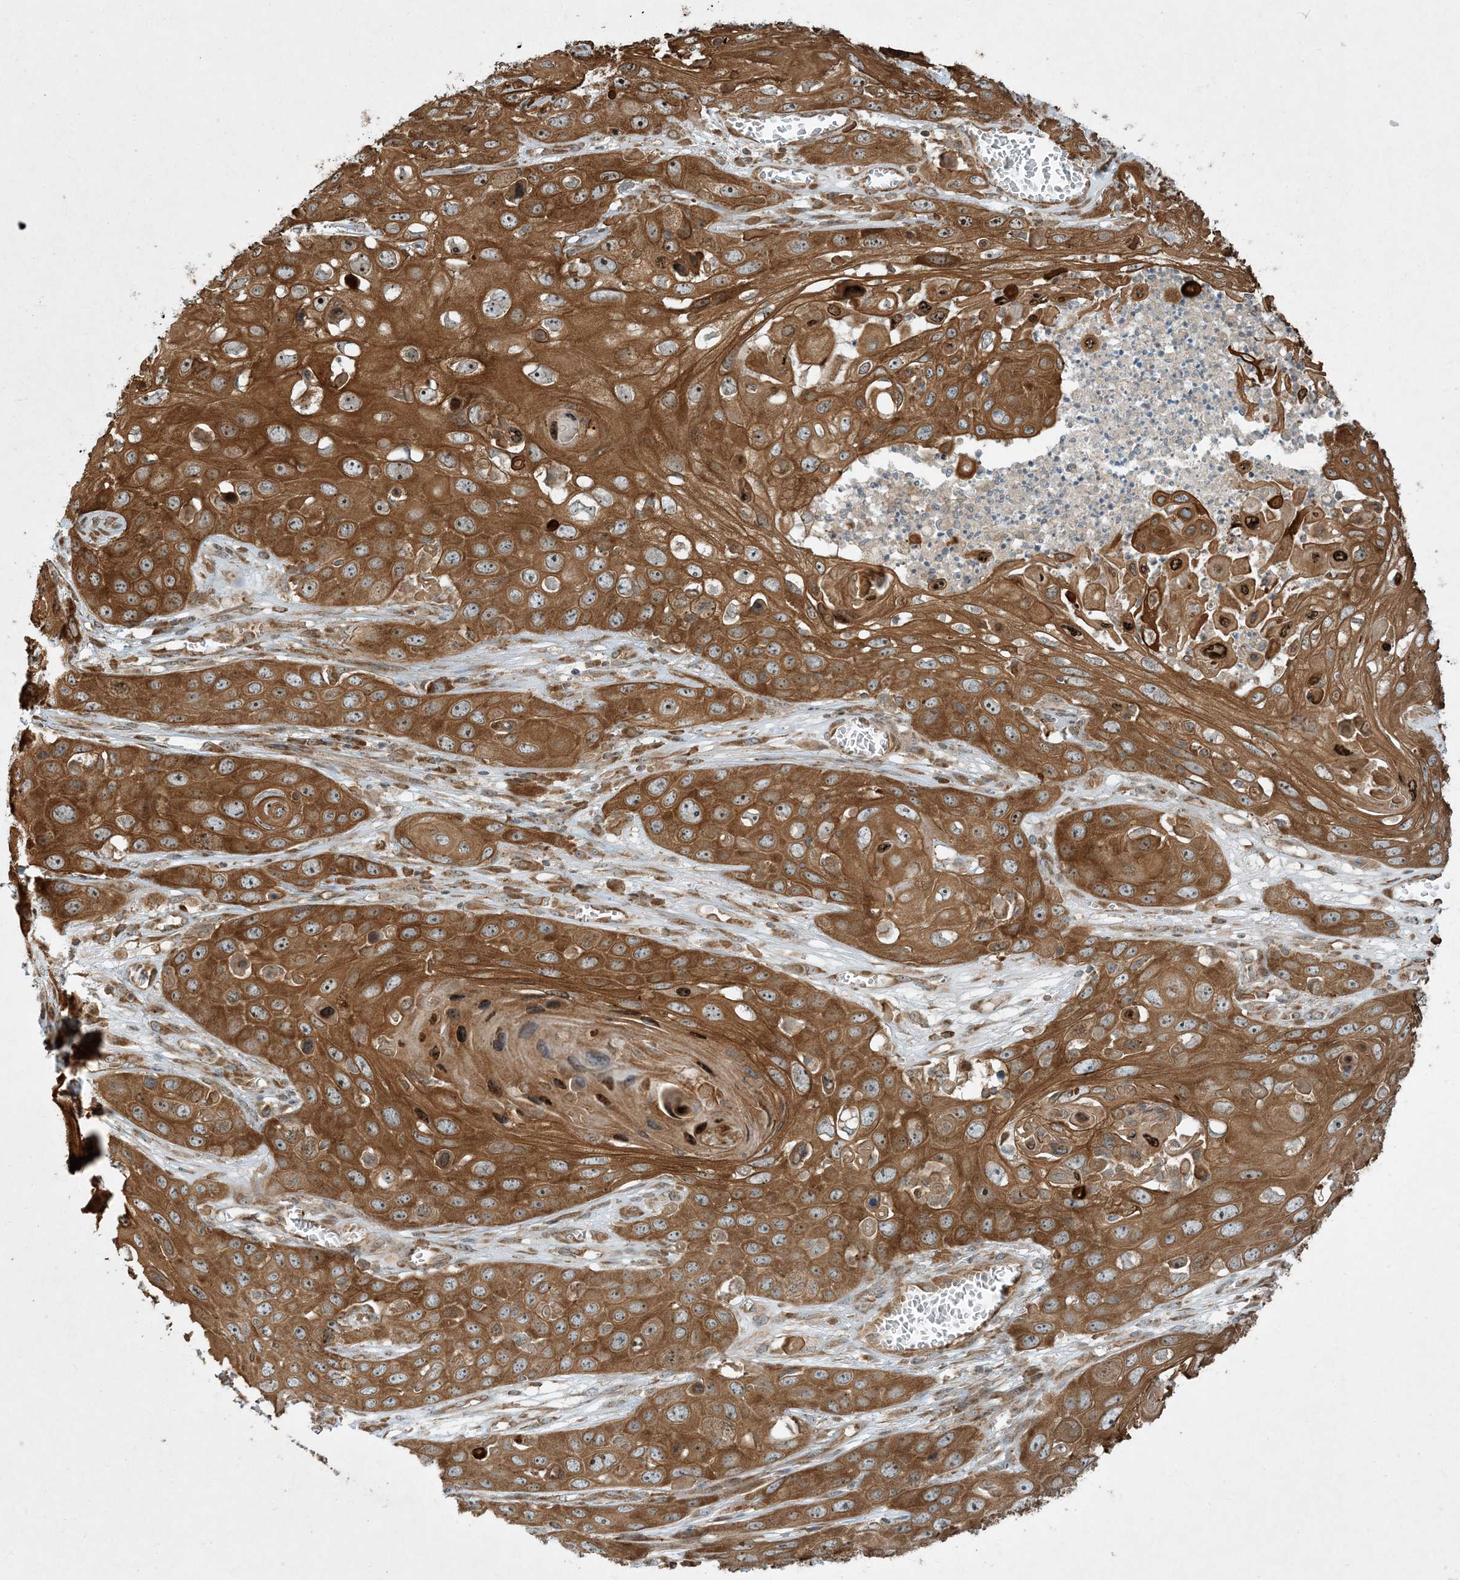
{"staining": {"intensity": "moderate", "quantity": ">75%", "location": "cytoplasmic/membranous,nuclear"}, "tissue": "skin cancer", "cell_type": "Tumor cells", "image_type": "cancer", "snomed": [{"axis": "morphology", "description": "Squamous cell carcinoma, NOS"}, {"axis": "topography", "description": "Skin"}], "caption": "Moderate cytoplasmic/membranous and nuclear protein expression is identified in about >75% of tumor cells in skin cancer (squamous cell carcinoma). The protein is stained brown, and the nuclei are stained in blue (DAB IHC with brightfield microscopy, high magnification).", "gene": "COMMD8", "patient": {"sex": "male", "age": 55}}